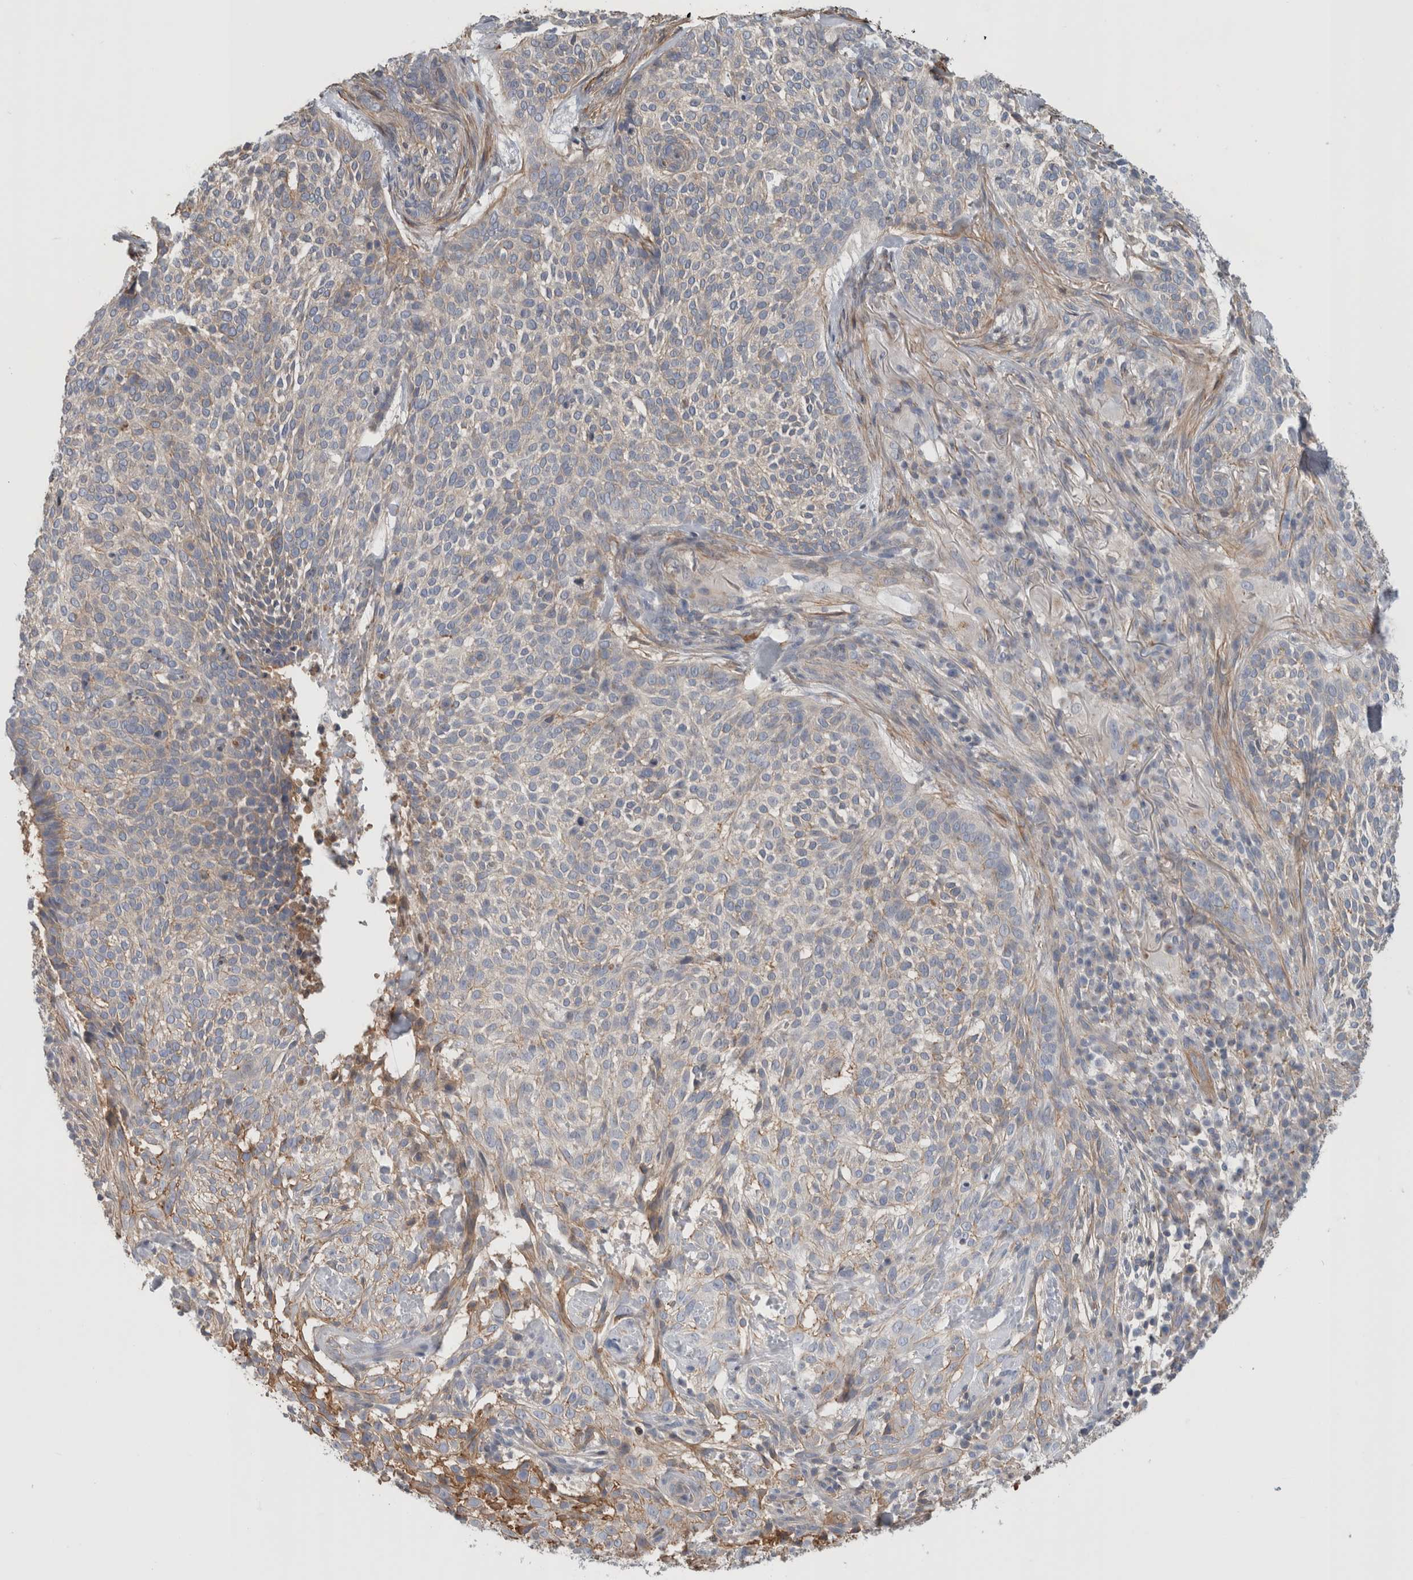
{"staining": {"intensity": "negative", "quantity": "none", "location": "none"}, "tissue": "skin cancer", "cell_type": "Tumor cells", "image_type": "cancer", "snomed": [{"axis": "morphology", "description": "Basal cell carcinoma"}, {"axis": "topography", "description": "Skin"}], "caption": "High power microscopy photomicrograph of an IHC photomicrograph of skin cancer, revealing no significant expression in tumor cells.", "gene": "CFI", "patient": {"sex": "female", "age": 64}}